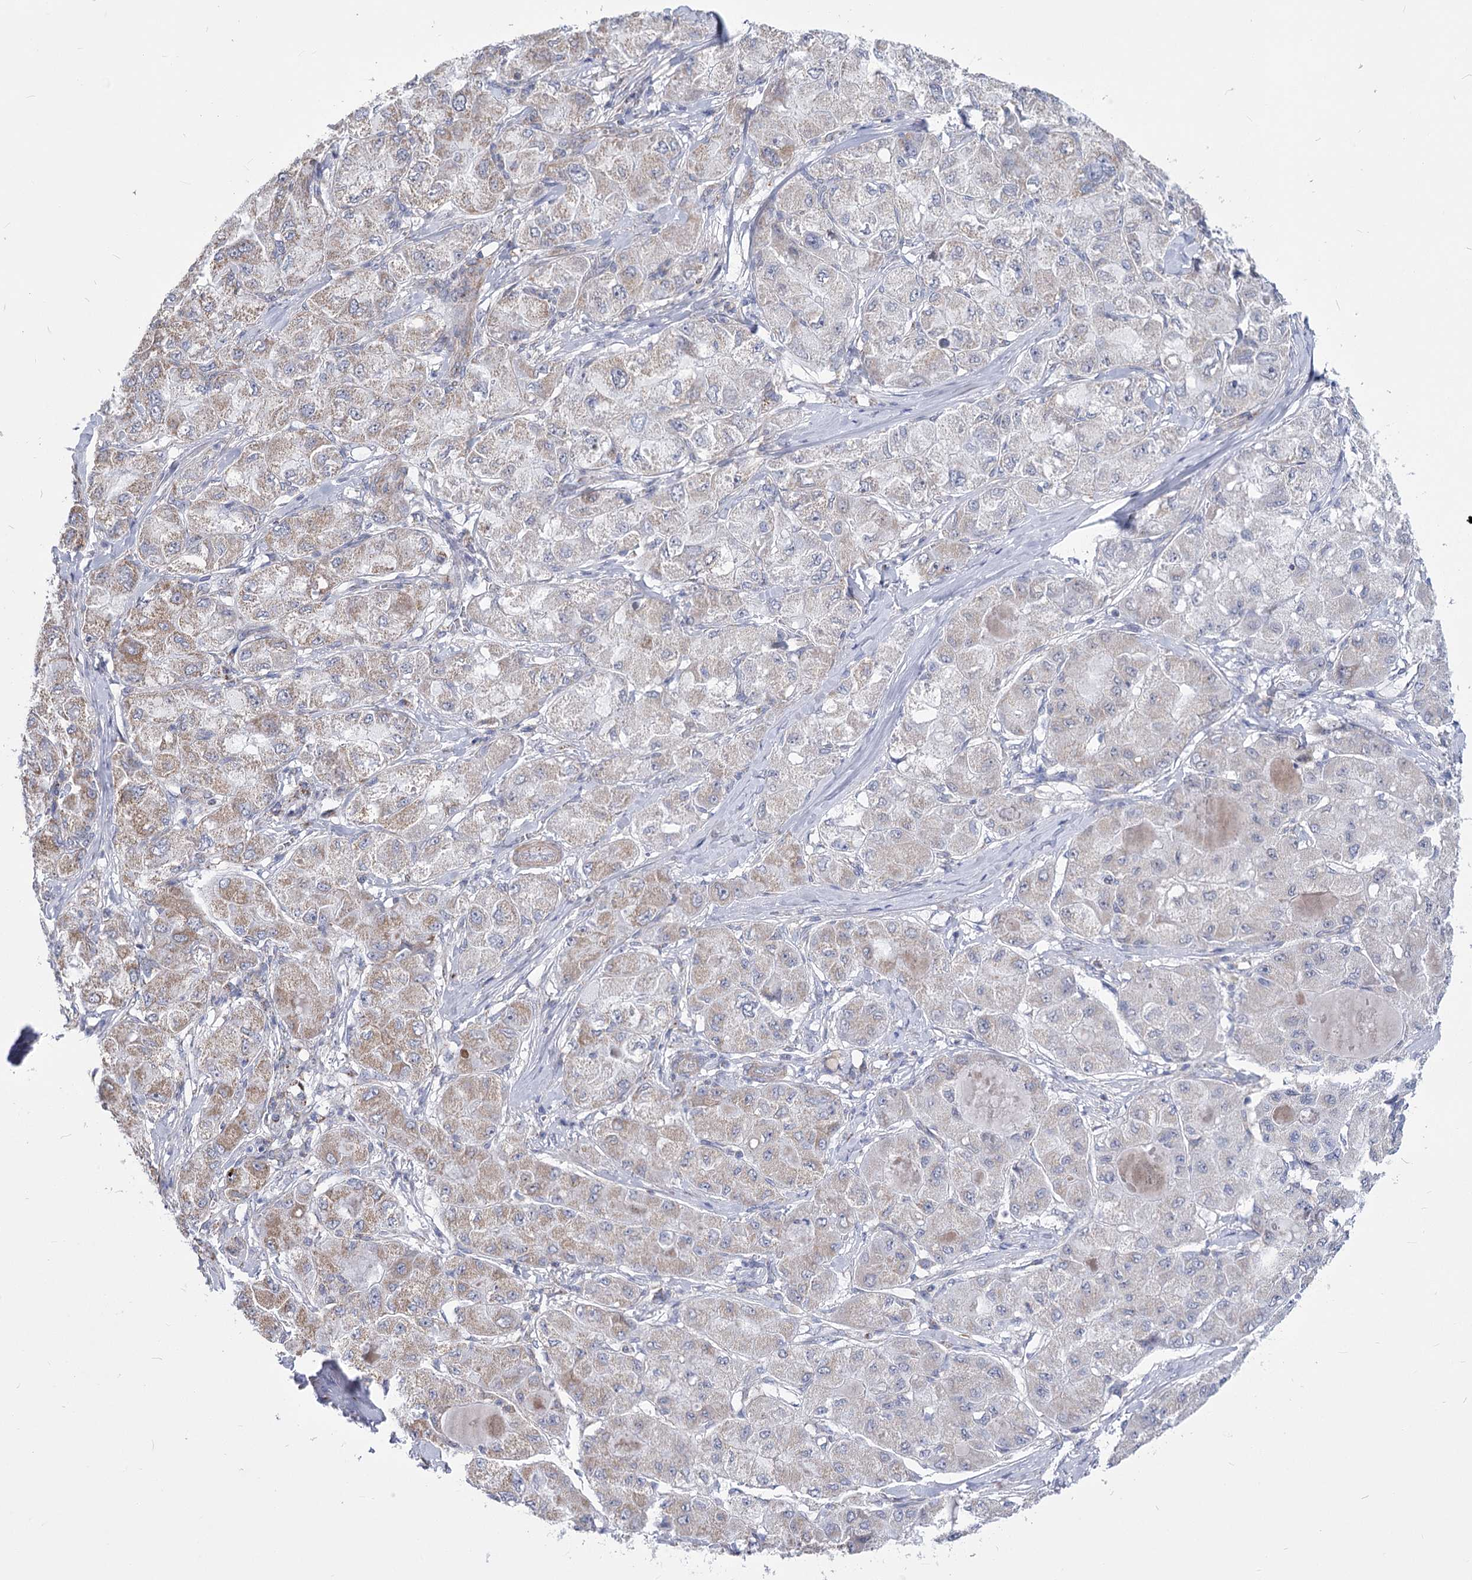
{"staining": {"intensity": "moderate", "quantity": "25%-75%", "location": "cytoplasmic/membranous"}, "tissue": "liver cancer", "cell_type": "Tumor cells", "image_type": "cancer", "snomed": [{"axis": "morphology", "description": "Carcinoma, Hepatocellular, NOS"}, {"axis": "topography", "description": "Liver"}], "caption": "Immunohistochemistry (IHC) (DAB (3,3'-diaminobenzidine)) staining of human liver cancer exhibits moderate cytoplasmic/membranous protein positivity in approximately 25%-75% of tumor cells. (DAB = brown stain, brightfield microscopy at high magnification).", "gene": "PDHB", "patient": {"sex": "male", "age": 80}}